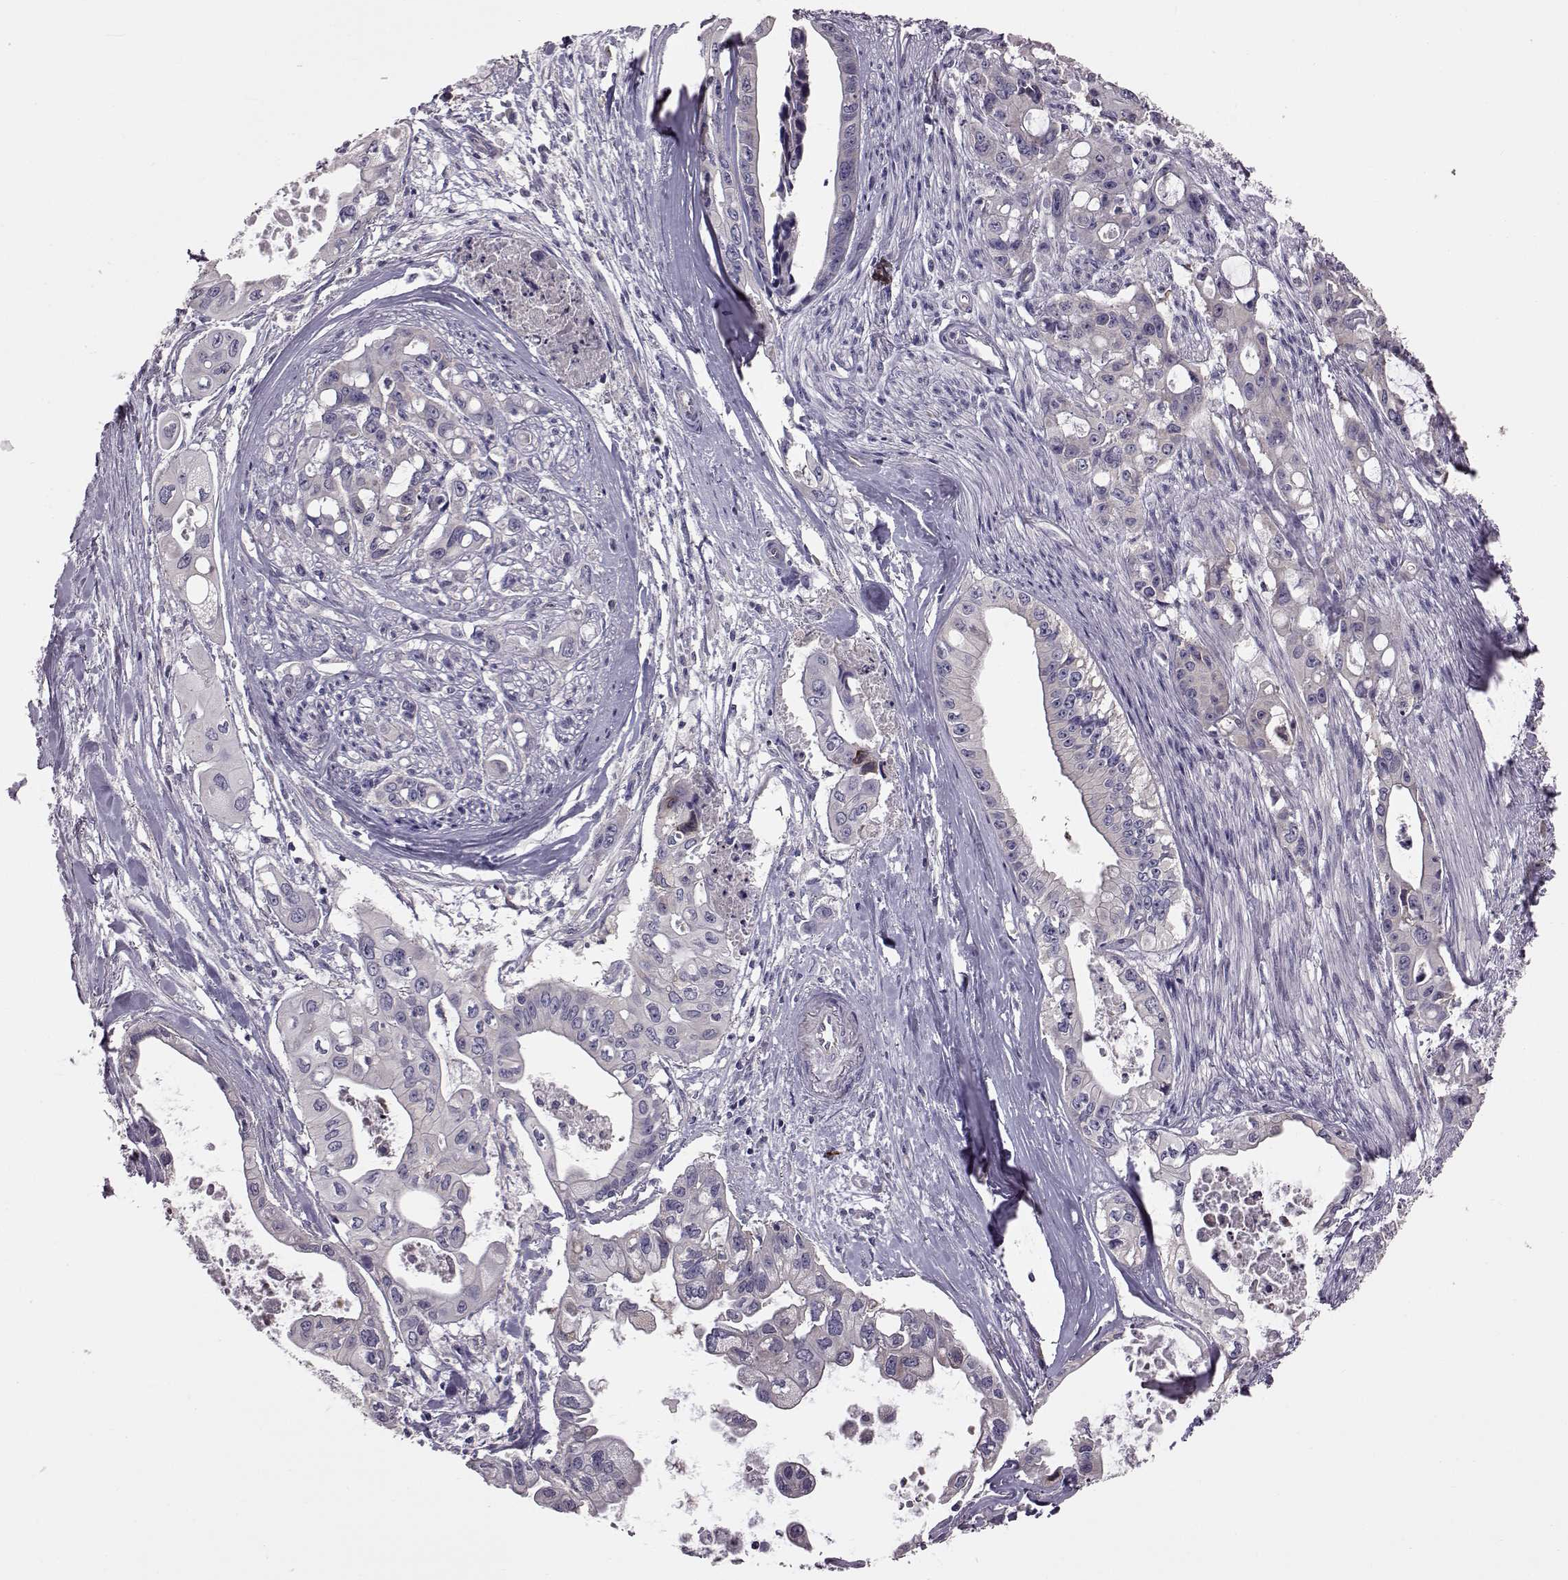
{"staining": {"intensity": "negative", "quantity": "none", "location": "none"}, "tissue": "pancreatic cancer", "cell_type": "Tumor cells", "image_type": "cancer", "snomed": [{"axis": "morphology", "description": "Adenocarcinoma, NOS"}, {"axis": "topography", "description": "Pancreas"}], "caption": "A high-resolution photomicrograph shows IHC staining of pancreatic cancer, which shows no significant expression in tumor cells.", "gene": "ADGRG2", "patient": {"sex": "male", "age": 60}}